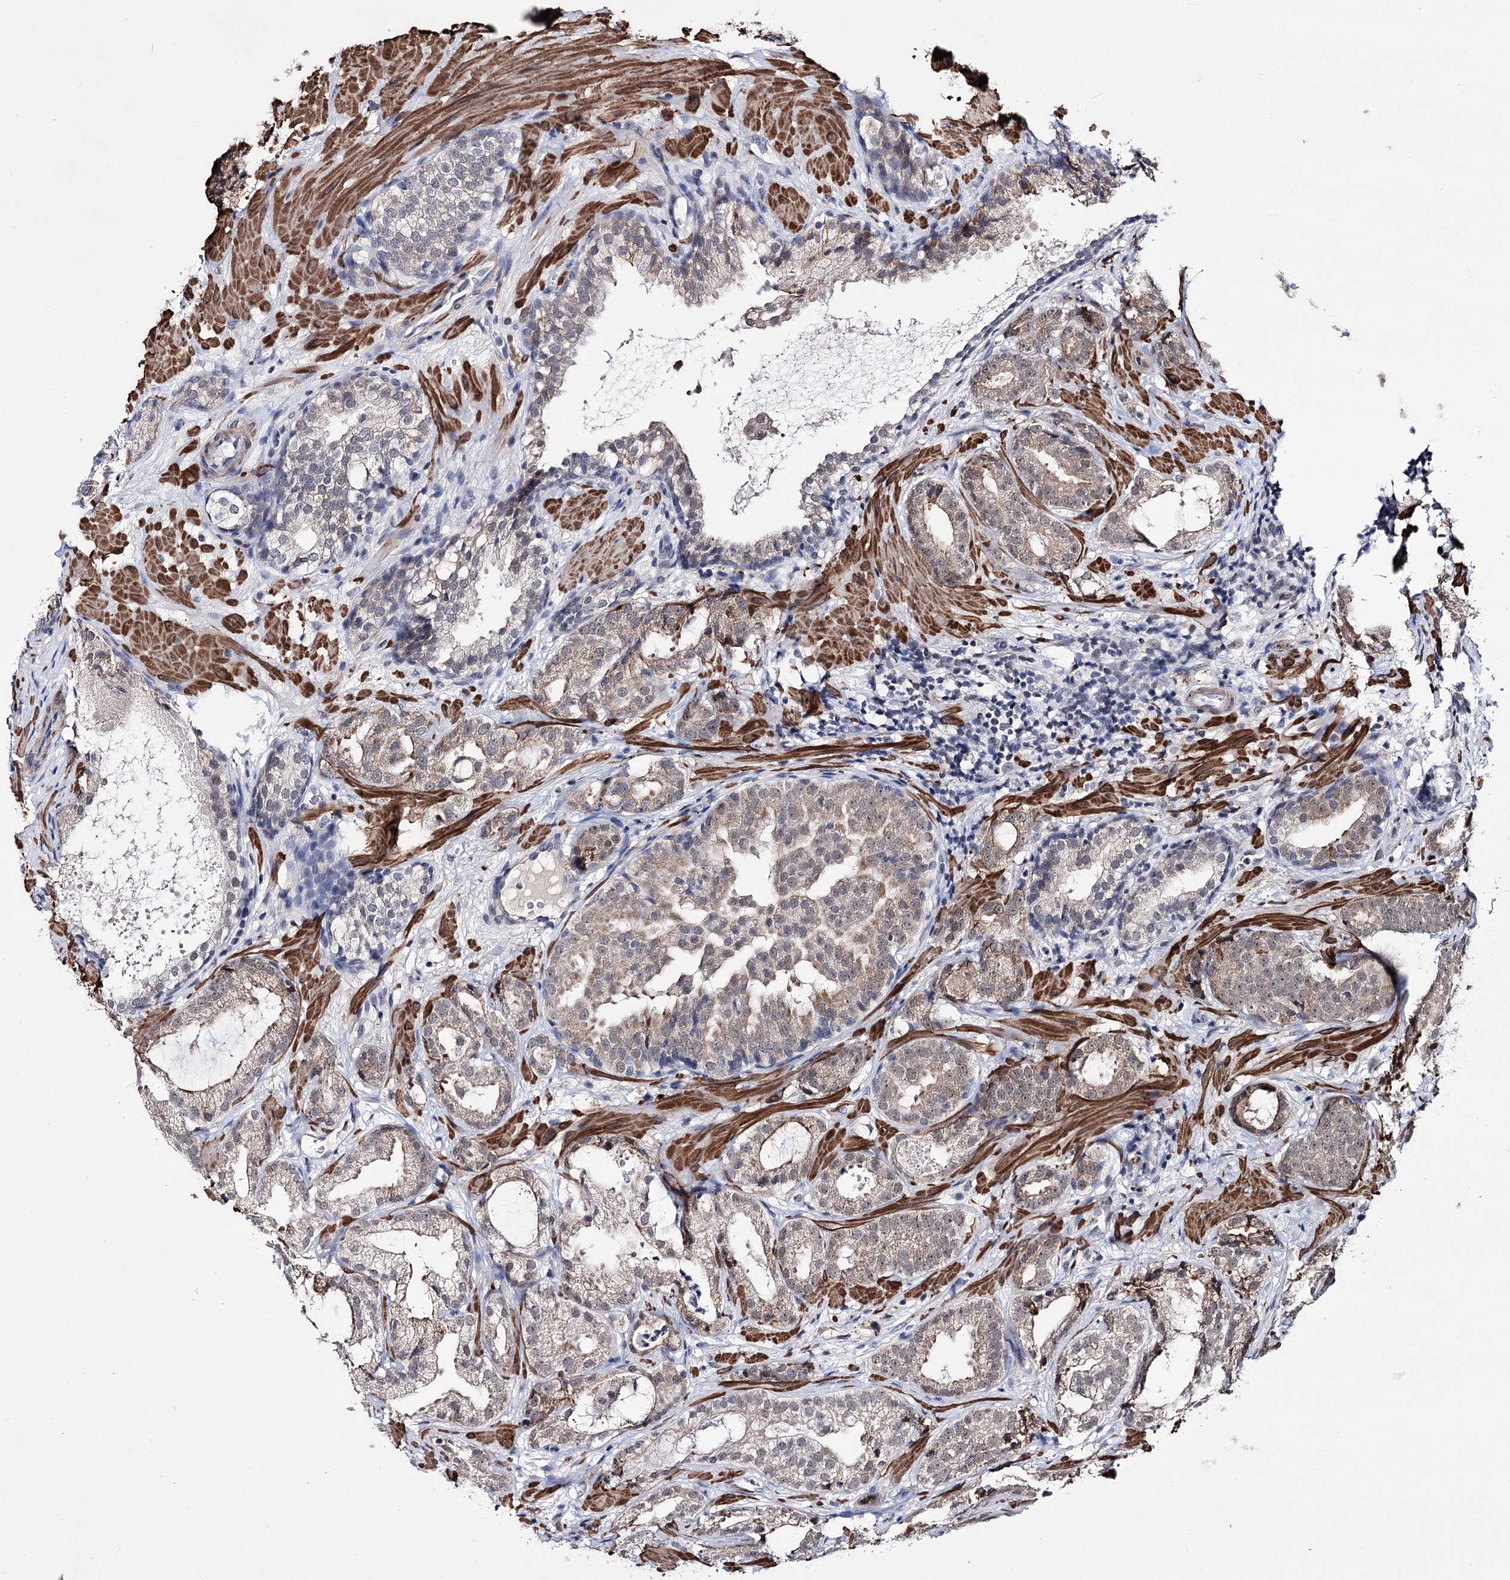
{"staining": {"intensity": "weak", "quantity": "25%-75%", "location": "cytoplasmic/membranous"}, "tissue": "prostate cancer", "cell_type": "Tumor cells", "image_type": "cancer", "snomed": [{"axis": "morphology", "description": "Adenocarcinoma, High grade"}, {"axis": "topography", "description": "Prostate"}], "caption": "DAB immunohistochemical staining of prostate cancer (high-grade adenocarcinoma) displays weak cytoplasmic/membranous protein staining in about 25%-75% of tumor cells.", "gene": "PPRC1", "patient": {"sex": "male", "age": 60}}